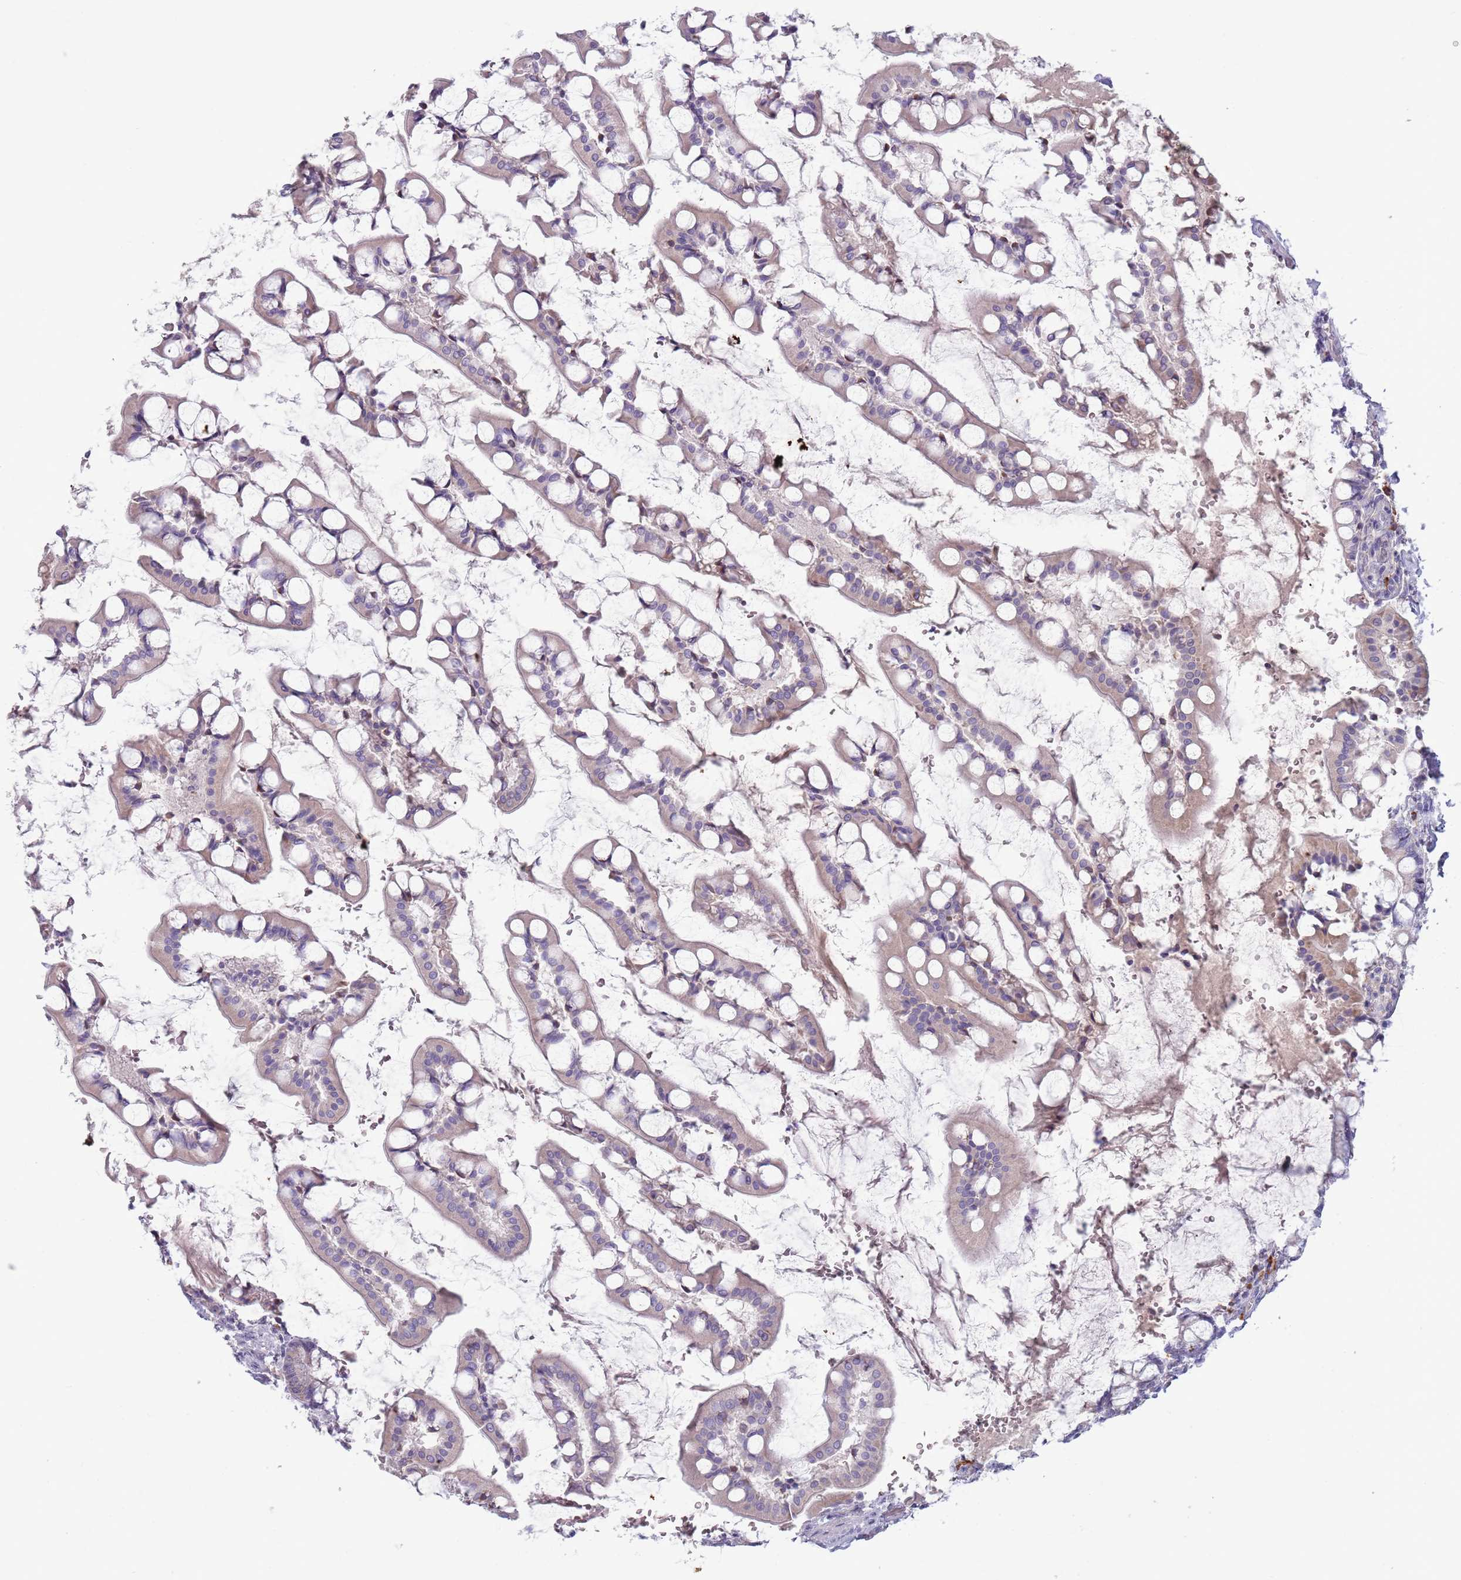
{"staining": {"intensity": "moderate", "quantity": "25%-75%", "location": "cytoplasmic/membranous"}, "tissue": "small intestine", "cell_type": "Glandular cells", "image_type": "normal", "snomed": [{"axis": "morphology", "description": "Normal tissue, NOS"}, {"axis": "topography", "description": "Small intestine"}], "caption": "Moderate cytoplasmic/membranous positivity for a protein is appreciated in approximately 25%-75% of glandular cells of unremarkable small intestine using immunohistochemistry (IHC).", "gene": "LTB", "patient": {"sex": "male", "age": 52}}